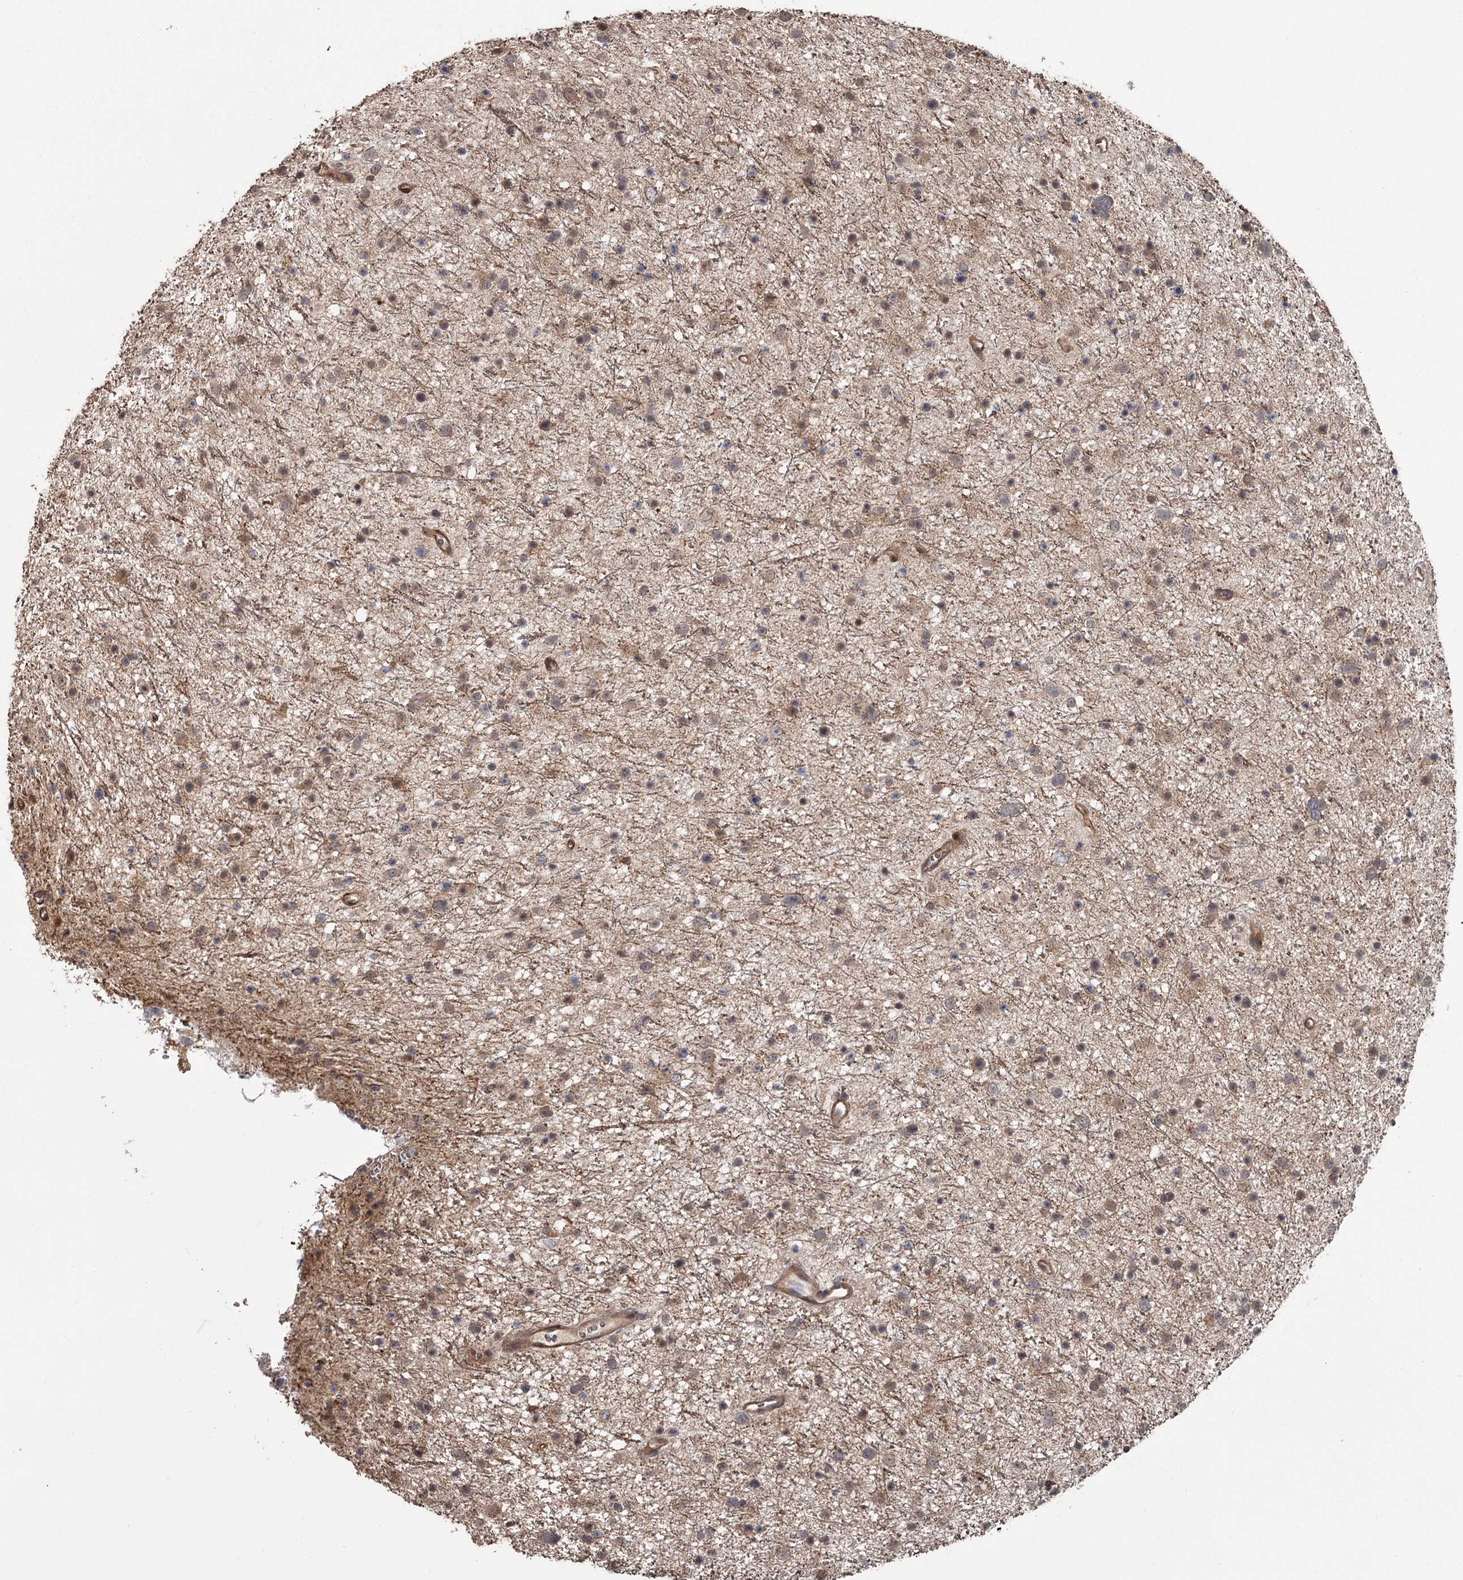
{"staining": {"intensity": "weak", "quantity": "<25%", "location": "cytoplasmic/membranous"}, "tissue": "glioma", "cell_type": "Tumor cells", "image_type": "cancer", "snomed": [{"axis": "morphology", "description": "Glioma, malignant, Low grade"}, {"axis": "topography", "description": "Cerebral cortex"}], "caption": "Tumor cells are negative for protein expression in human glioma. (DAB (3,3'-diaminobenzidine) immunohistochemistry (IHC) with hematoxylin counter stain).", "gene": "CDC42EP2", "patient": {"sex": "female", "age": 39}}